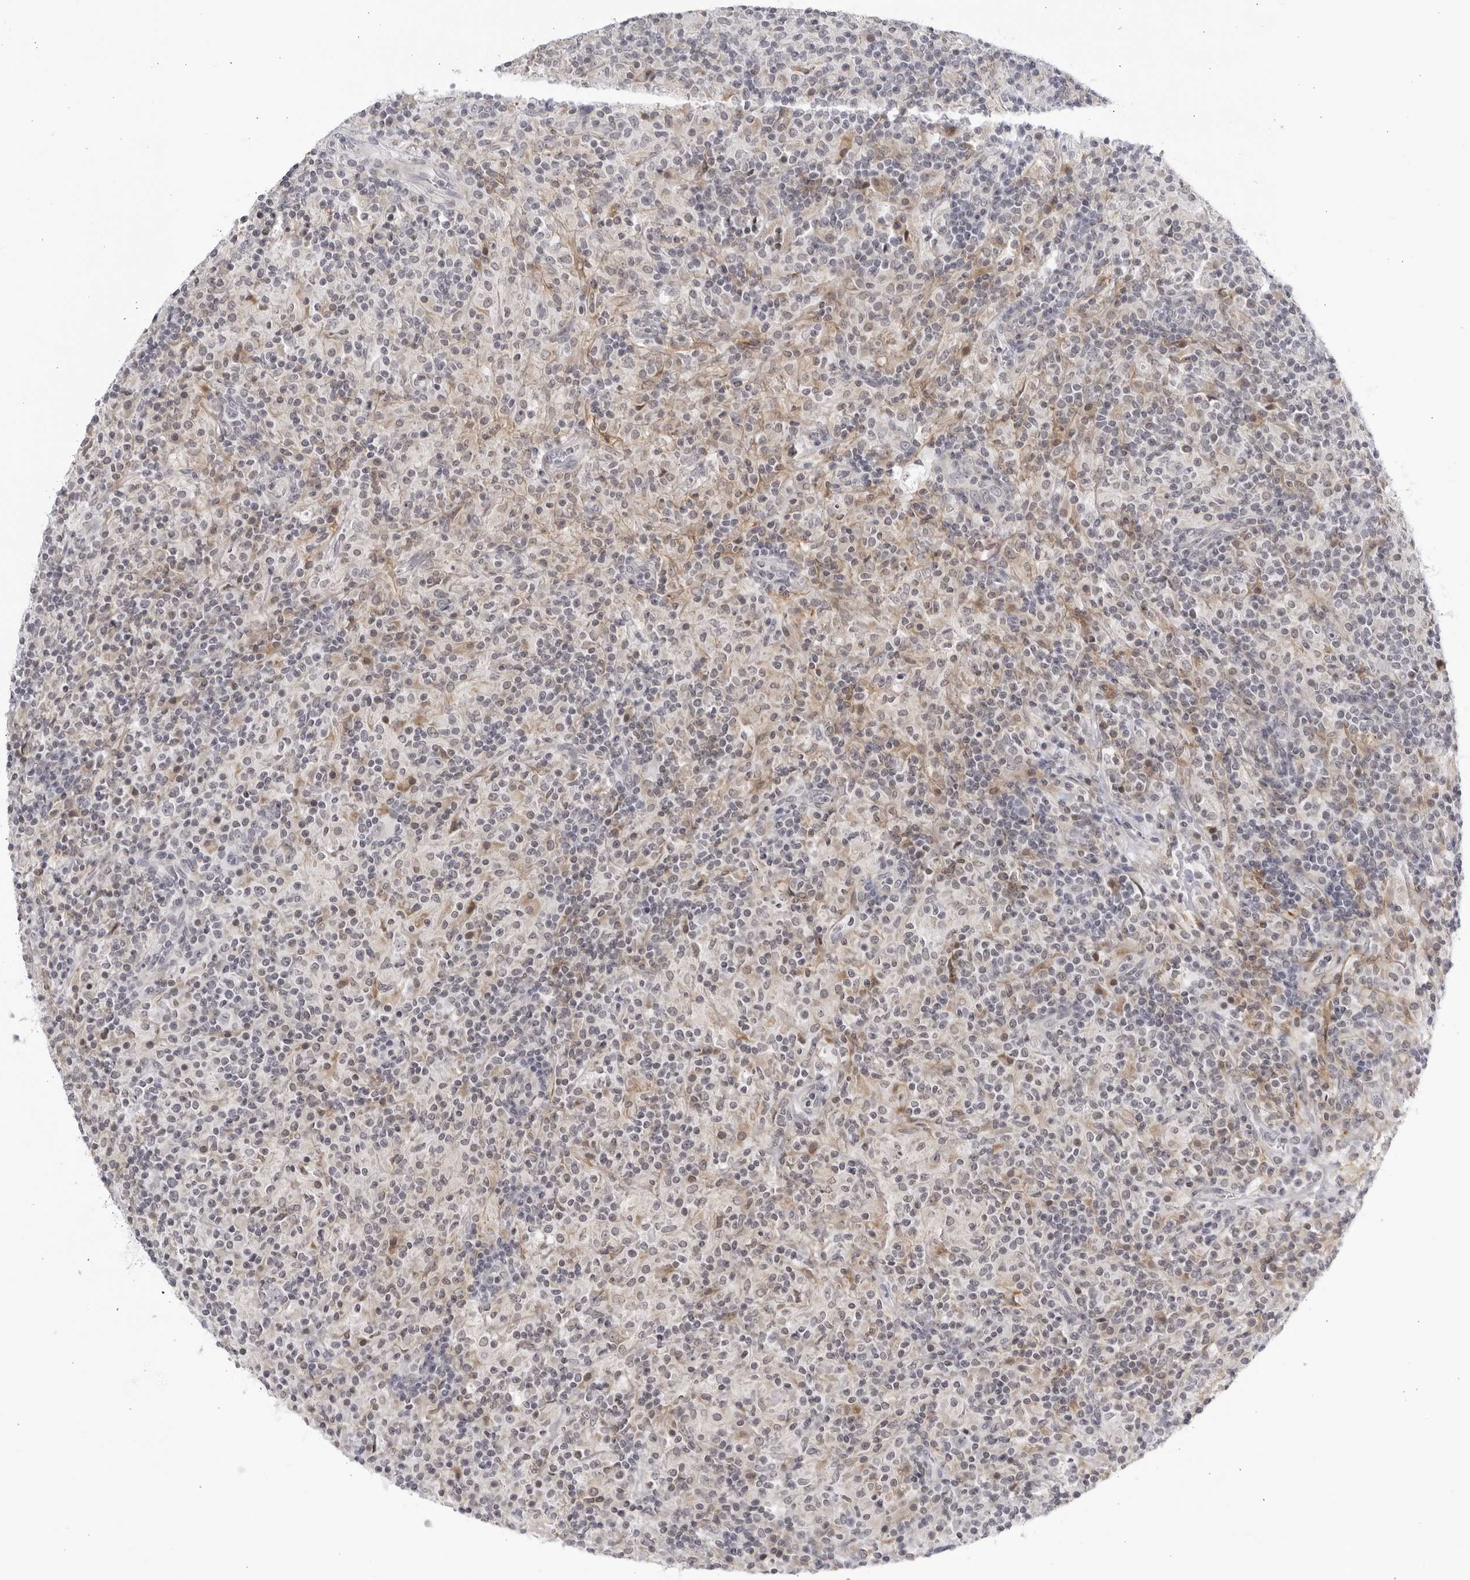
{"staining": {"intensity": "negative", "quantity": "none", "location": "none"}, "tissue": "lymphoma", "cell_type": "Tumor cells", "image_type": "cancer", "snomed": [{"axis": "morphology", "description": "Hodgkin's disease, NOS"}, {"axis": "topography", "description": "Lymph node"}], "caption": "Lymphoma stained for a protein using immunohistochemistry (IHC) shows no staining tumor cells.", "gene": "CNBD1", "patient": {"sex": "male", "age": 70}}